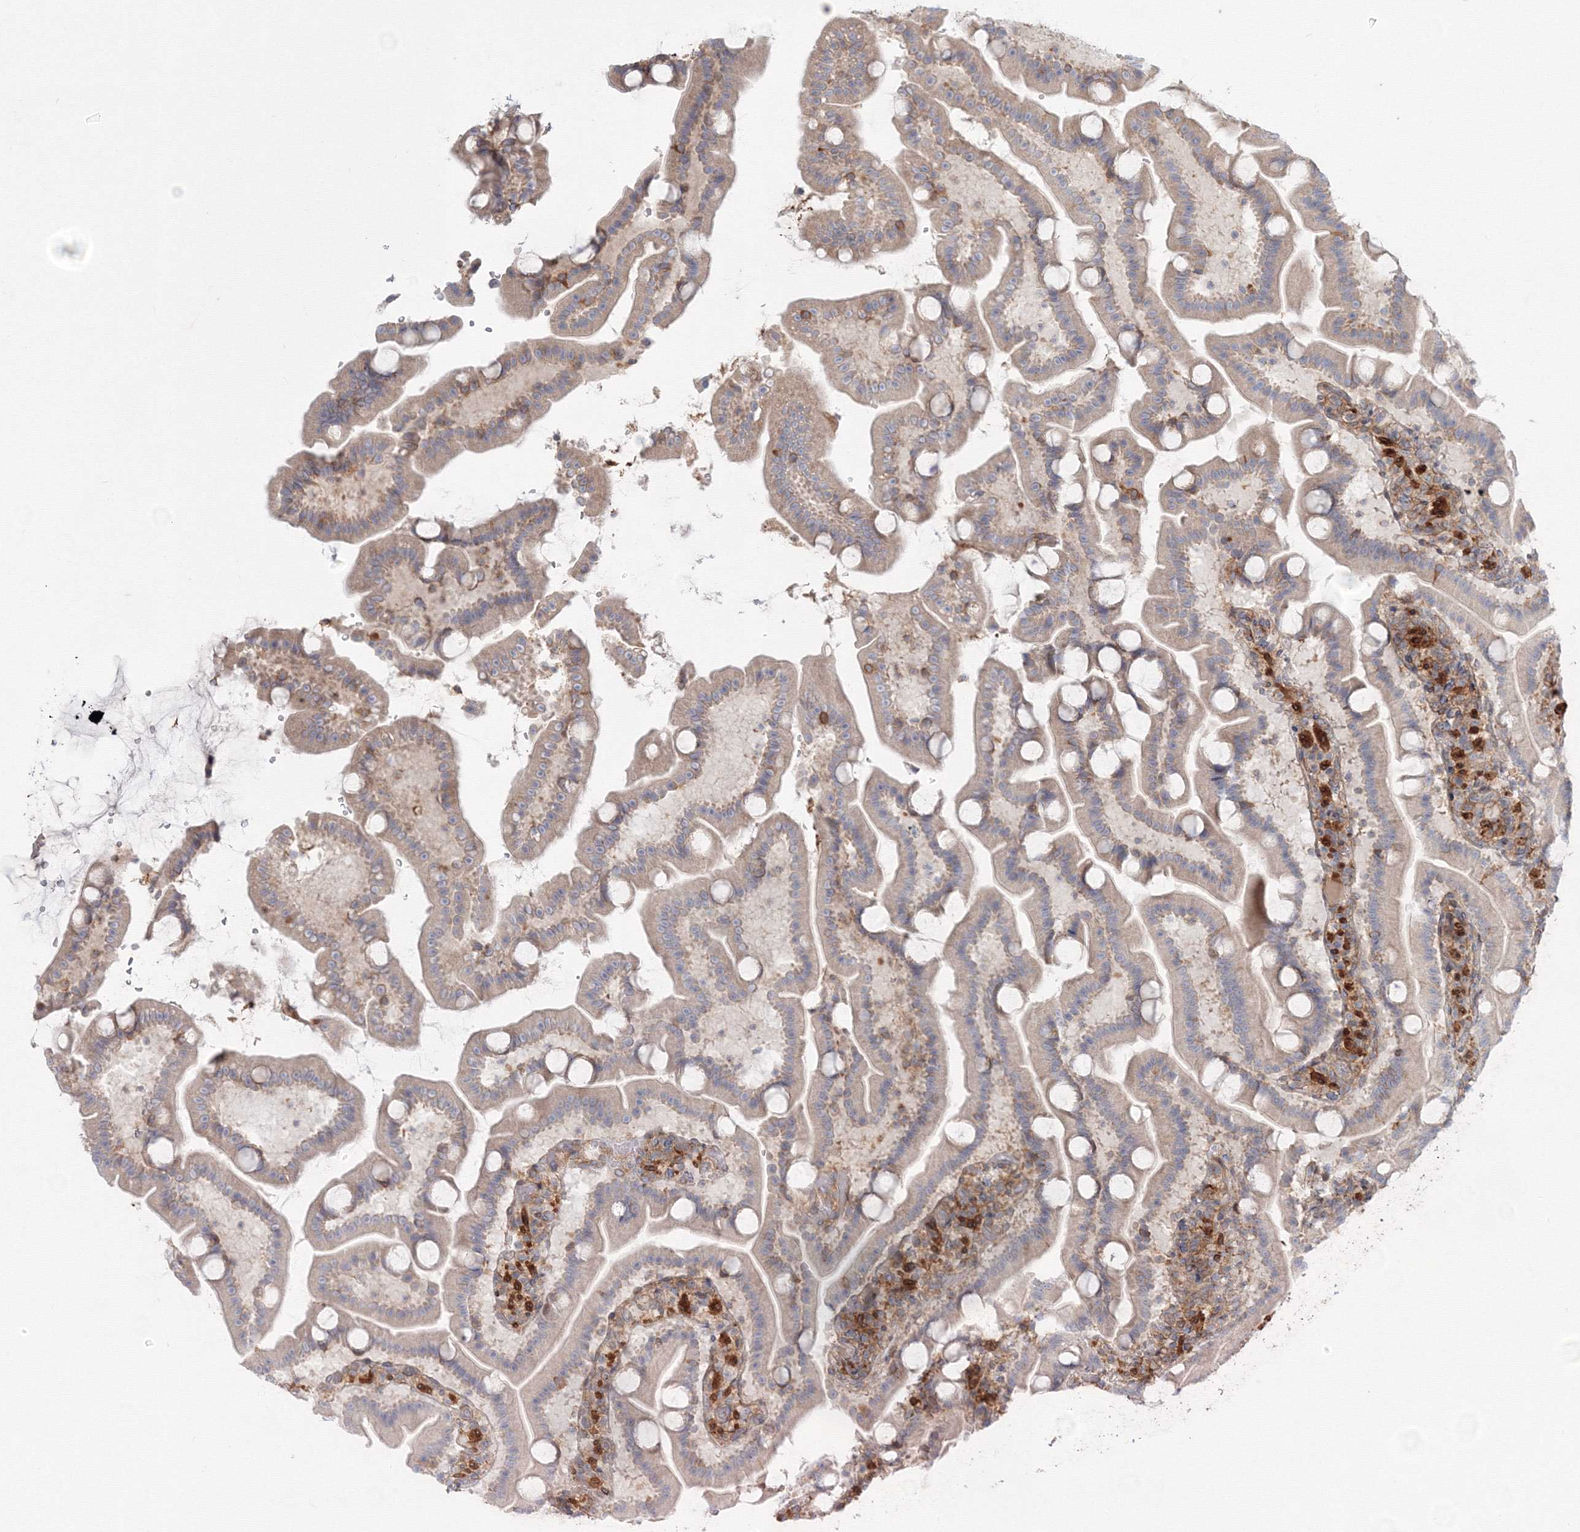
{"staining": {"intensity": "weak", "quantity": "<25%", "location": "cytoplasmic/membranous"}, "tissue": "duodenum", "cell_type": "Glandular cells", "image_type": "normal", "snomed": [{"axis": "morphology", "description": "Normal tissue, NOS"}, {"axis": "topography", "description": "Duodenum"}], "caption": "Immunohistochemical staining of unremarkable human duodenum demonstrates no significant staining in glandular cells. The staining is performed using DAB (3,3'-diaminobenzidine) brown chromogen with nuclei counter-stained in using hematoxylin.", "gene": "SH3PXD2A", "patient": {"sex": "male", "age": 55}}